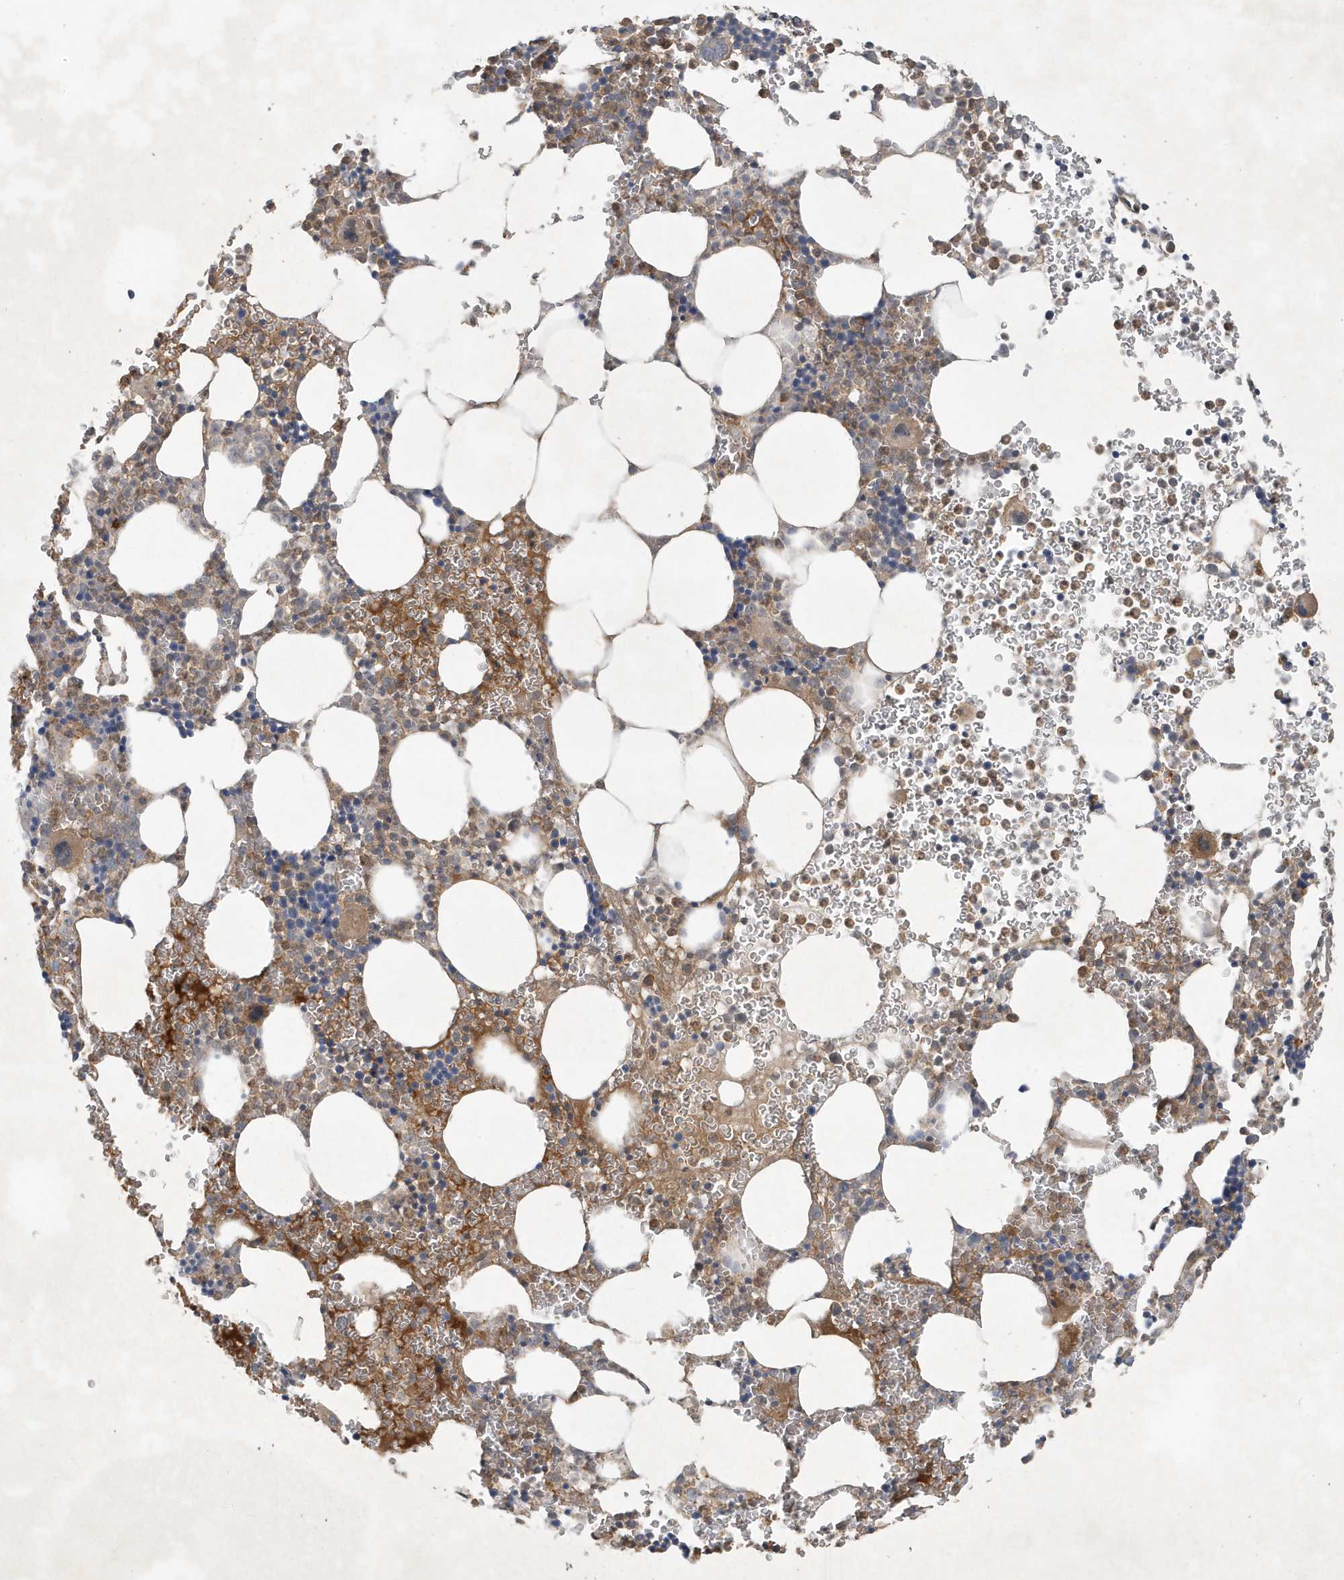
{"staining": {"intensity": "moderate", "quantity": "25%-75%", "location": "cytoplasmic/membranous"}, "tissue": "bone marrow", "cell_type": "Hematopoietic cells", "image_type": "normal", "snomed": [{"axis": "morphology", "description": "Normal tissue, NOS"}, {"axis": "topography", "description": "Bone marrow"}], "caption": "IHC of unremarkable human bone marrow exhibits medium levels of moderate cytoplasmic/membranous expression in about 25%-75% of hematopoietic cells.", "gene": "ABCB9", "patient": {"sex": "female", "age": 78}}